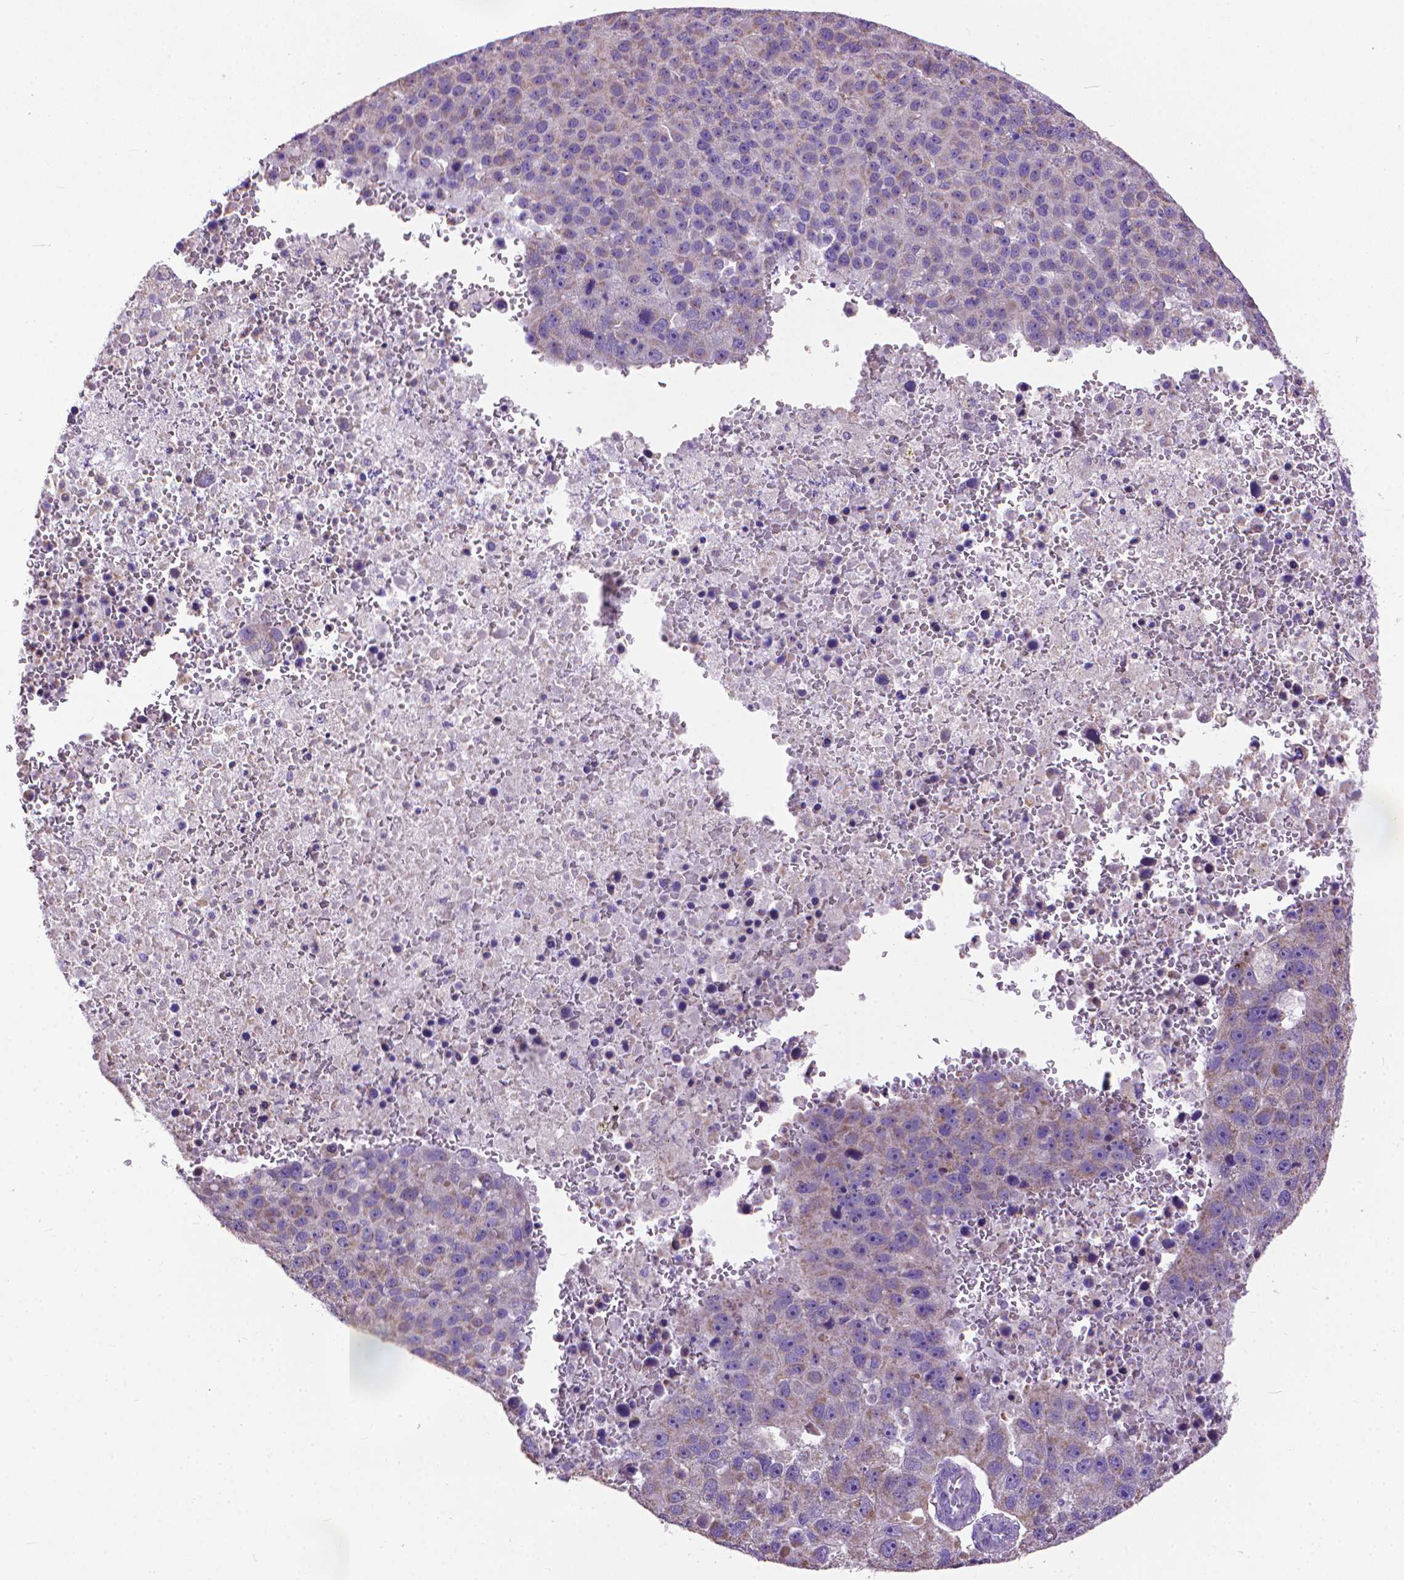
{"staining": {"intensity": "weak", "quantity": "<25%", "location": "cytoplasmic/membranous"}, "tissue": "pancreatic cancer", "cell_type": "Tumor cells", "image_type": "cancer", "snomed": [{"axis": "morphology", "description": "Adenocarcinoma, NOS"}, {"axis": "topography", "description": "Pancreas"}], "caption": "Immunohistochemical staining of human adenocarcinoma (pancreatic) reveals no significant staining in tumor cells.", "gene": "SYN1", "patient": {"sex": "female", "age": 61}}